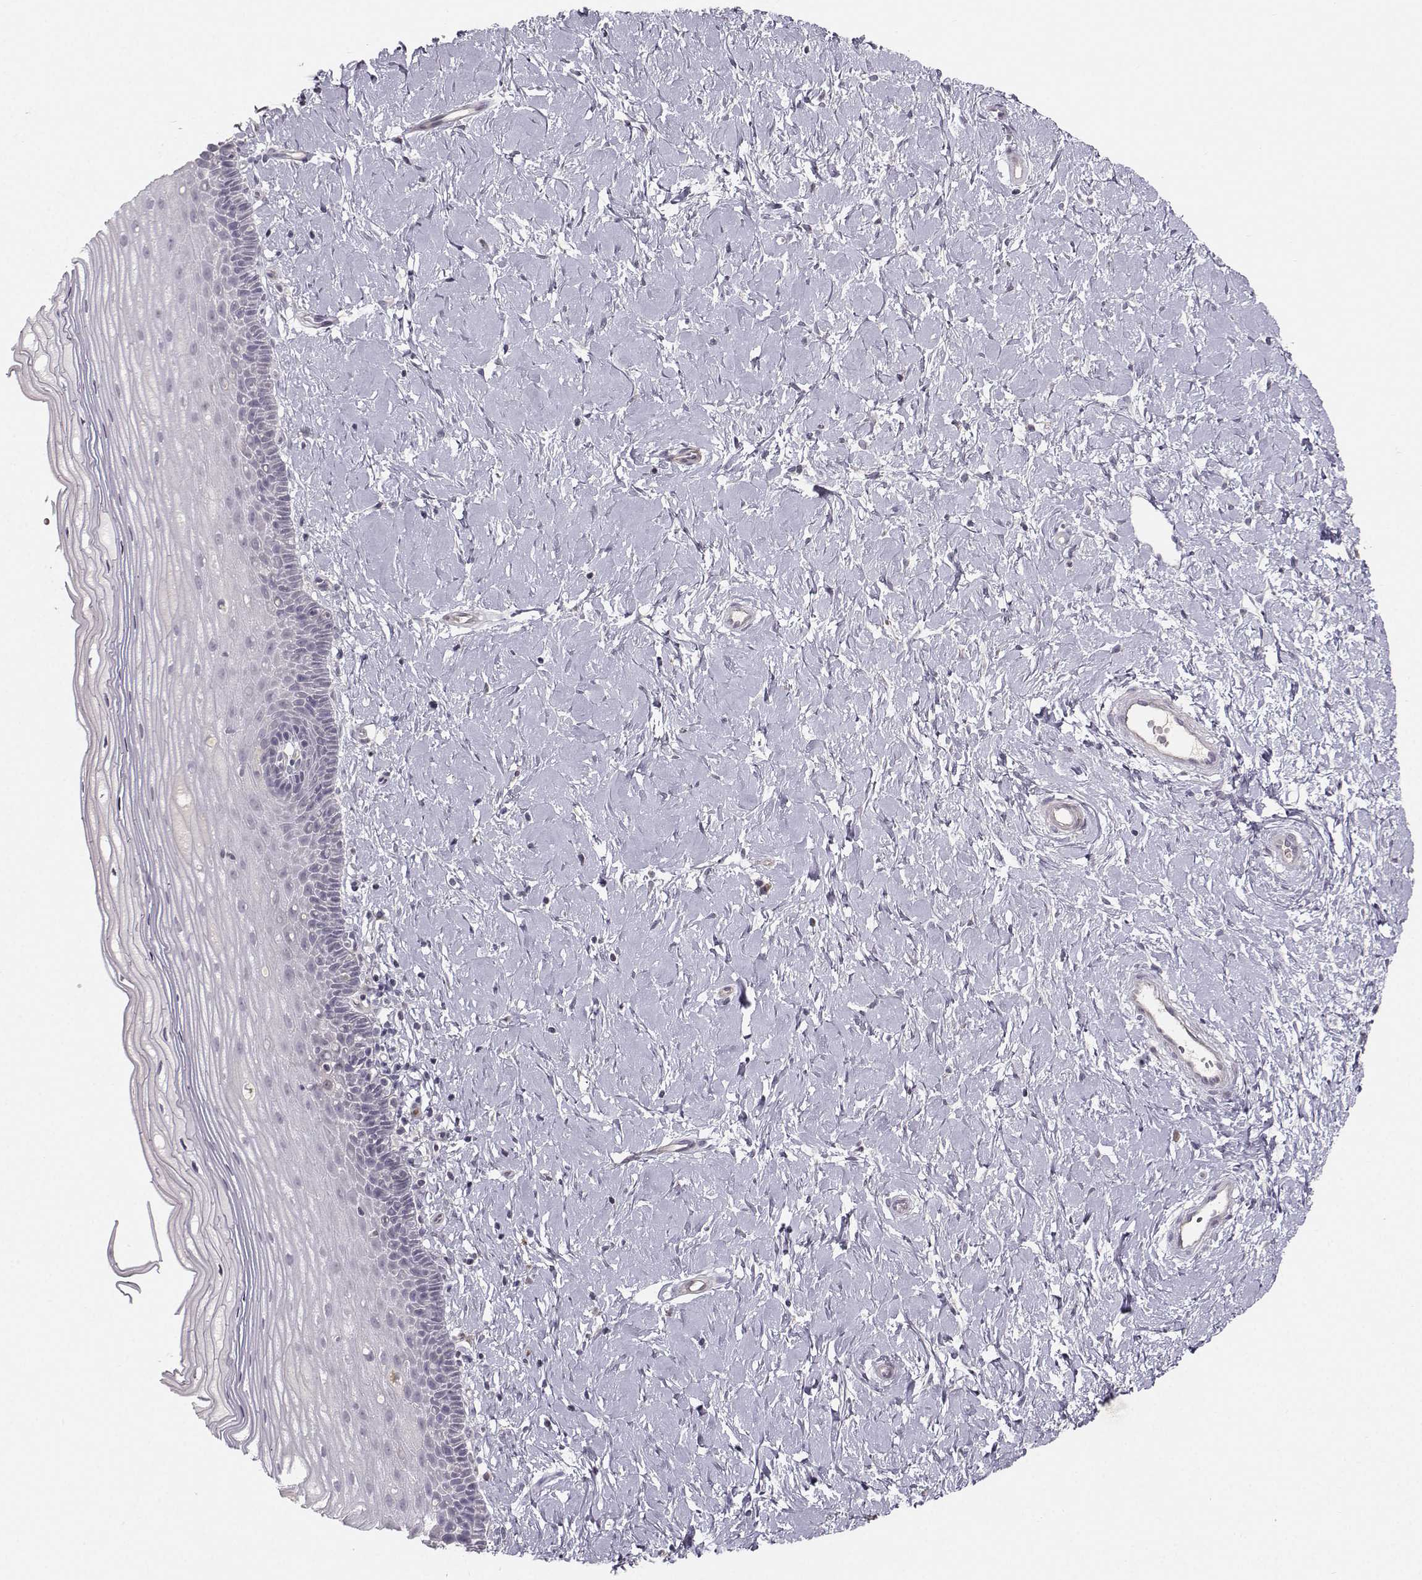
{"staining": {"intensity": "negative", "quantity": "none", "location": "none"}, "tissue": "cervix", "cell_type": "Glandular cells", "image_type": "normal", "snomed": [{"axis": "morphology", "description": "Normal tissue, NOS"}, {"axis": "topography", "description": "Cervix"}], "caption": "IHC of benign cervix displays no positivity in glandular cells.", "gene": "OPRD1", "patient": {"sex": "female", "age": 37}}